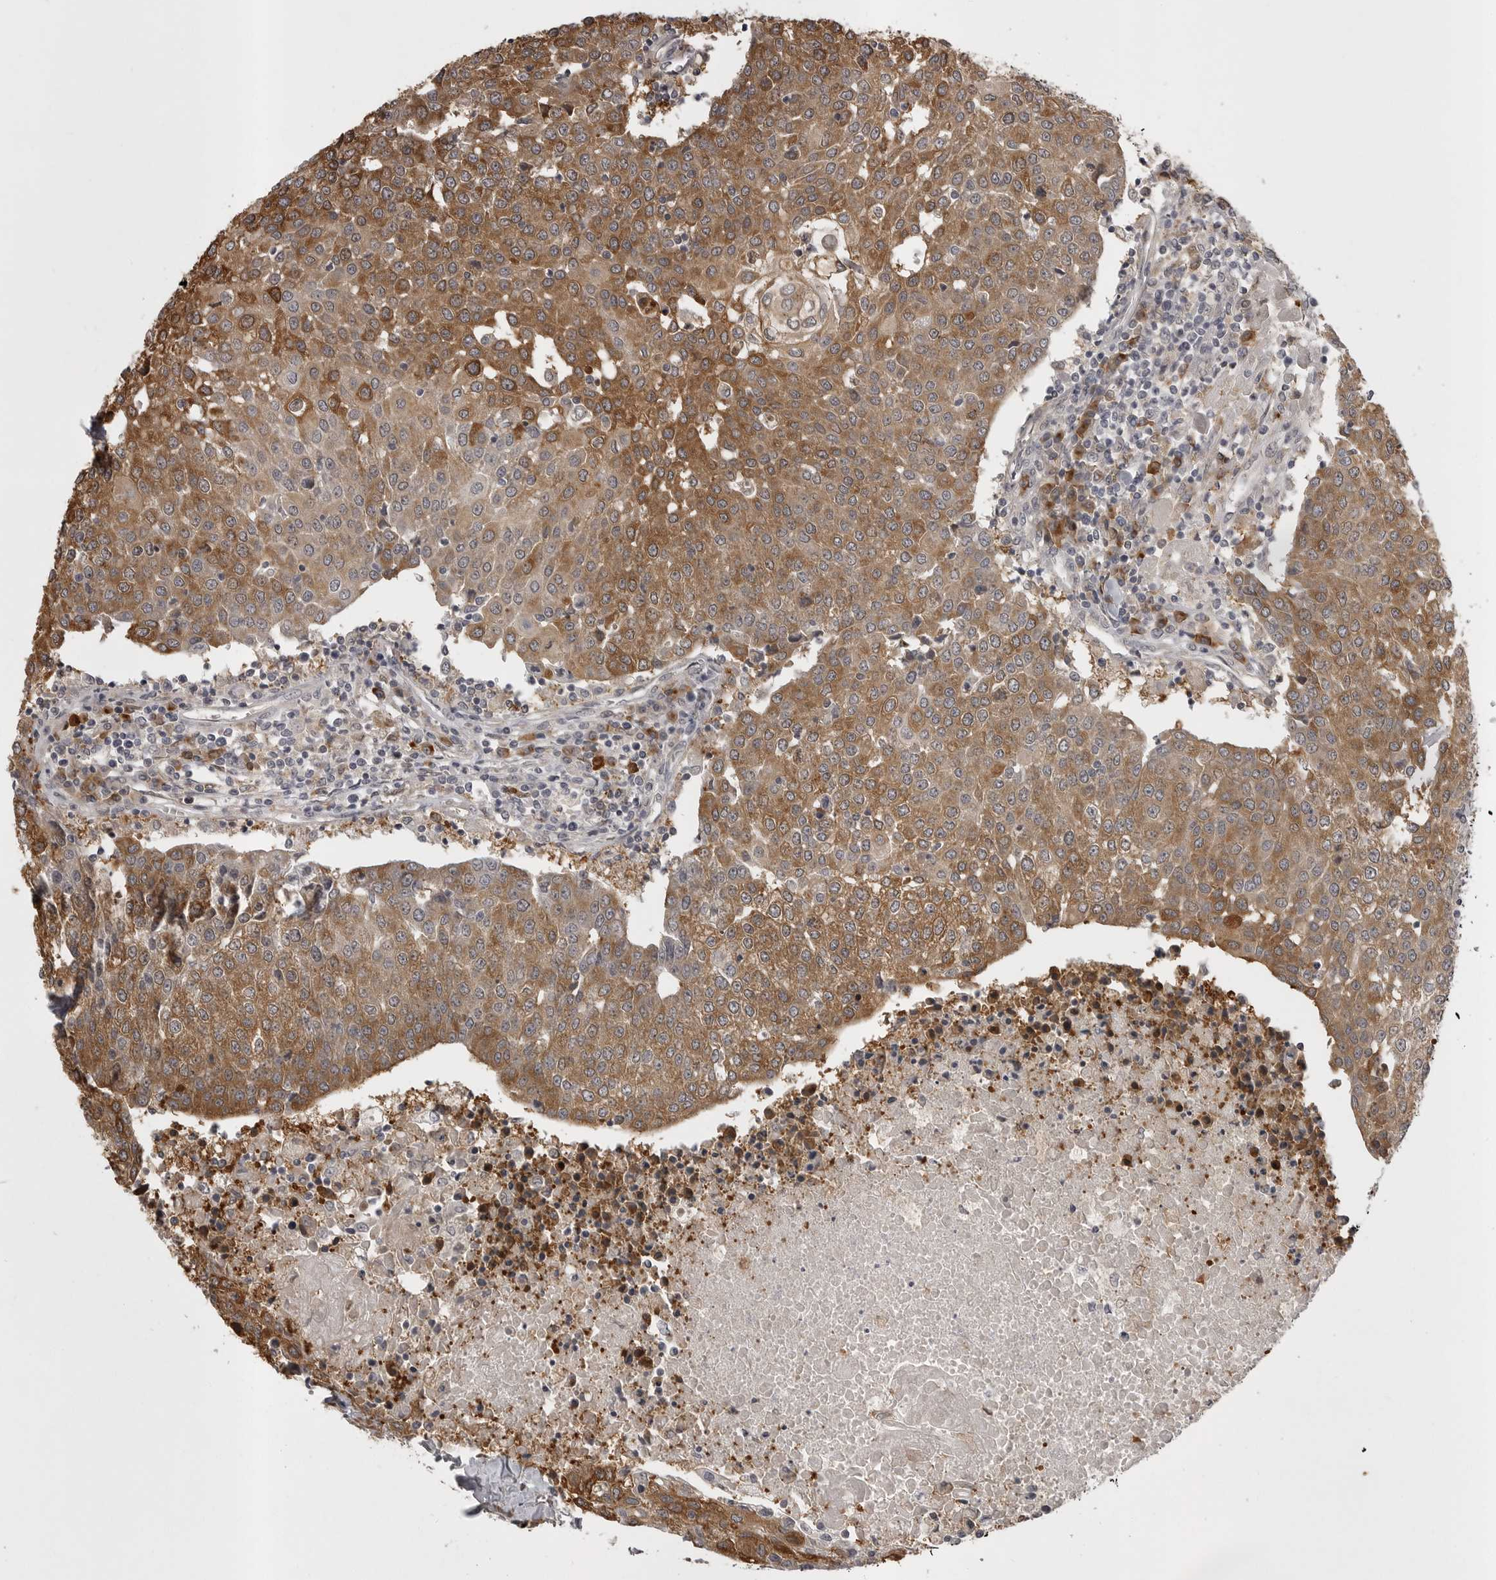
{"staining": {"intensity": "moderate", "quantity": ">75%", "location": "cytoplasmic/membranous"}, "tissue": "urothelial cancer", "cell_type": "Tumor cells", "image_type": "cancer", "snomed": [{"axis": "morphology", "description": "Urothelial carcinoma, High grade"}, {"axis": "topography", "description": "Urinary bladder"}], "caption": "IHC staining of urothelial cancer, which displays medium levels of moderate cytoplasmic/membranous positivity in about >75% of tumor cells indicating moderate cytoplasmic/membranous protein expression. The staining was performed using DAB (brown) for protein detection and nuclei were counterstained in hematoxylin (blue).", "gene": "SNX16", "patient": {"sex": "female", "age": 85}}